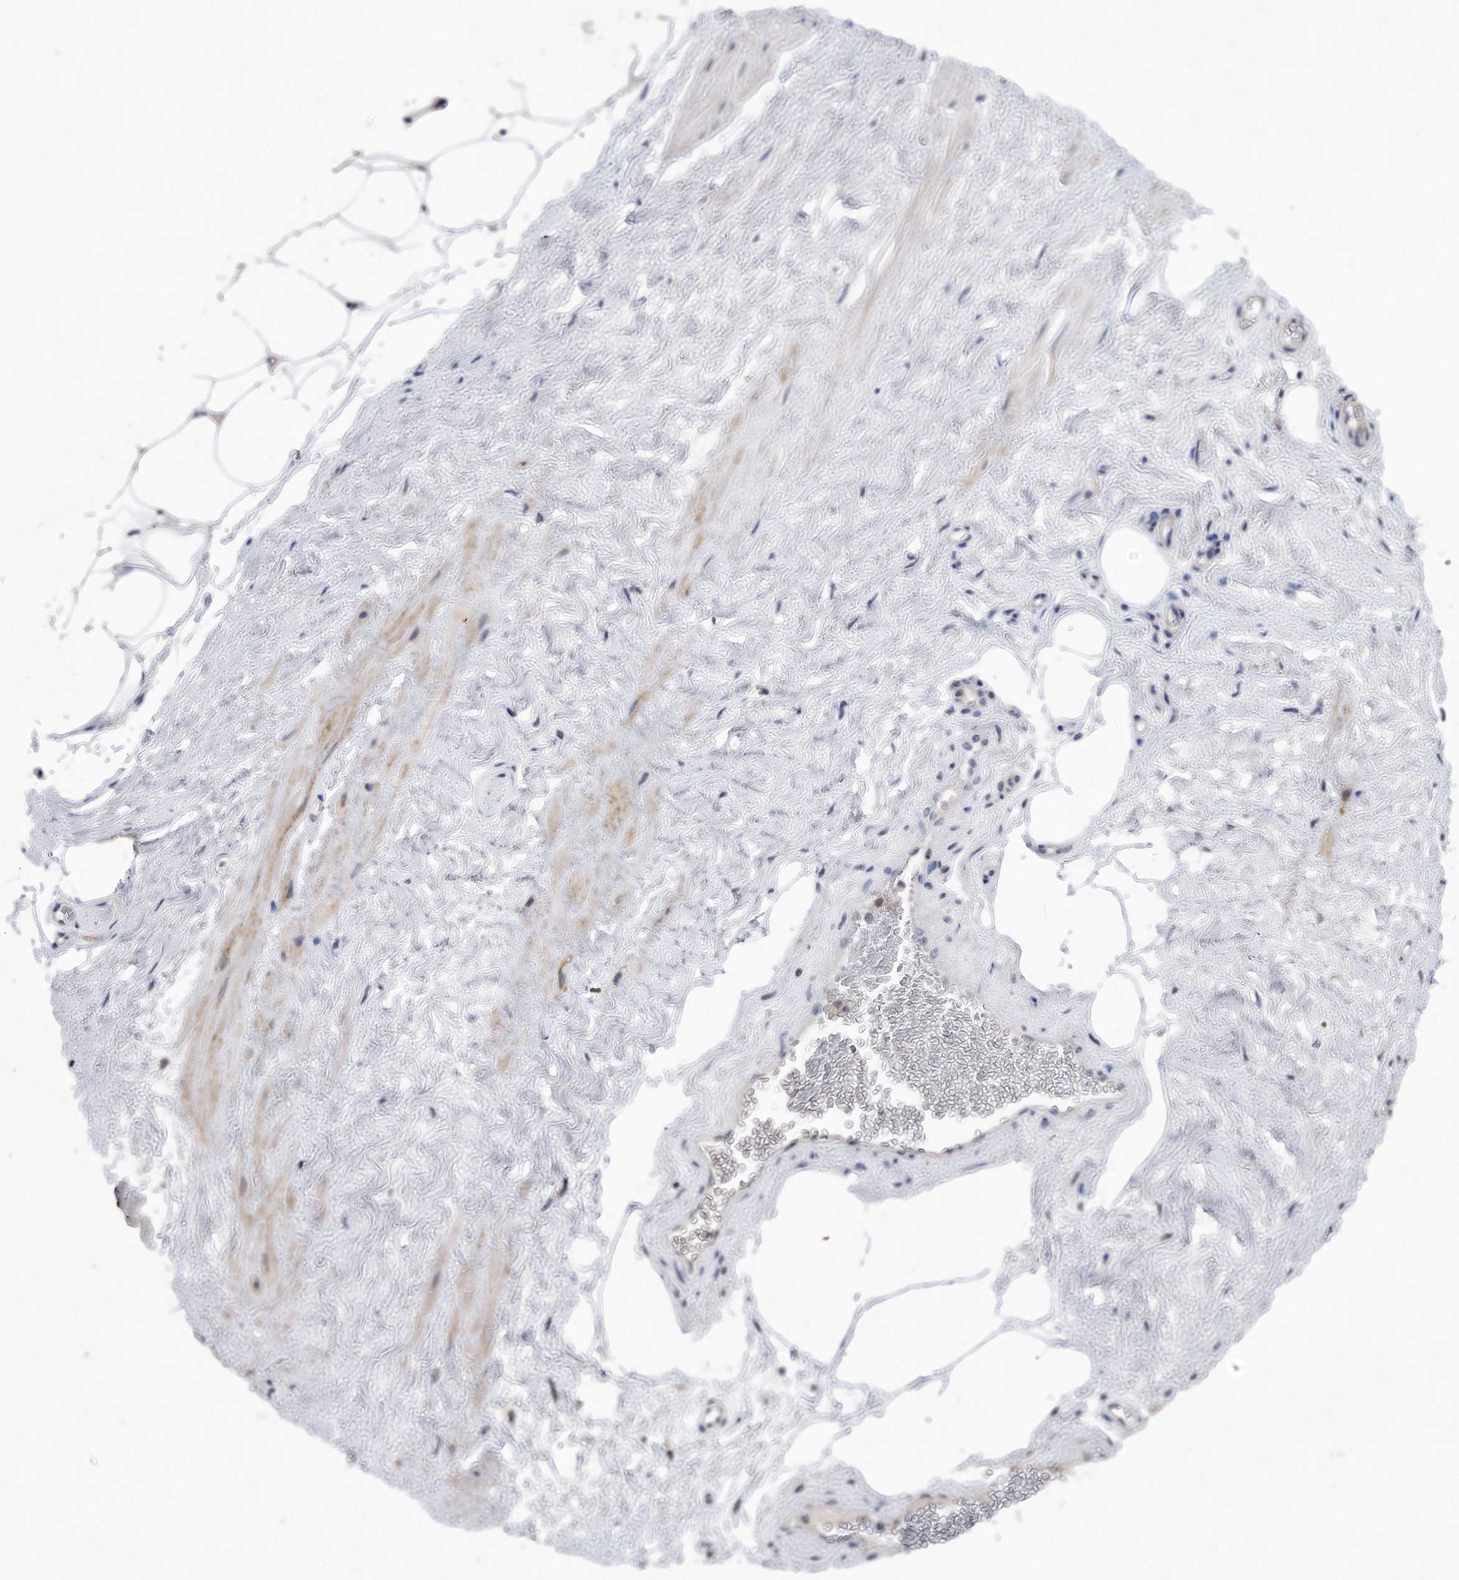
{"staining": {"intensity": "negative", "quantity": "none", "location": "none"}, "tissue": "adipose tissue", "cell_type": "Adipocytes", "image_type": "normal", "snomed": [{"axis": "morphology", "description": "Normal tissue, NOS"}, {"axis": "morphology", "description": "Adenocarcinoma, Low grade"}, {"axis": "topography", "description": "Prostate"}, {"axis": "topography", "description": "Peripheral nerve tissue"}], "caption": "DAB immunohistochemical staining of normal human adipose tissue shows no significant staining in adipocytes. The staining is performed using DAB (3,3'-diaminobenzidine) brown chromogen with nuclei counter-stained in using hematoxylin.", "gene": "PCNA", "patient": {"sex": "male", "age": 63}}